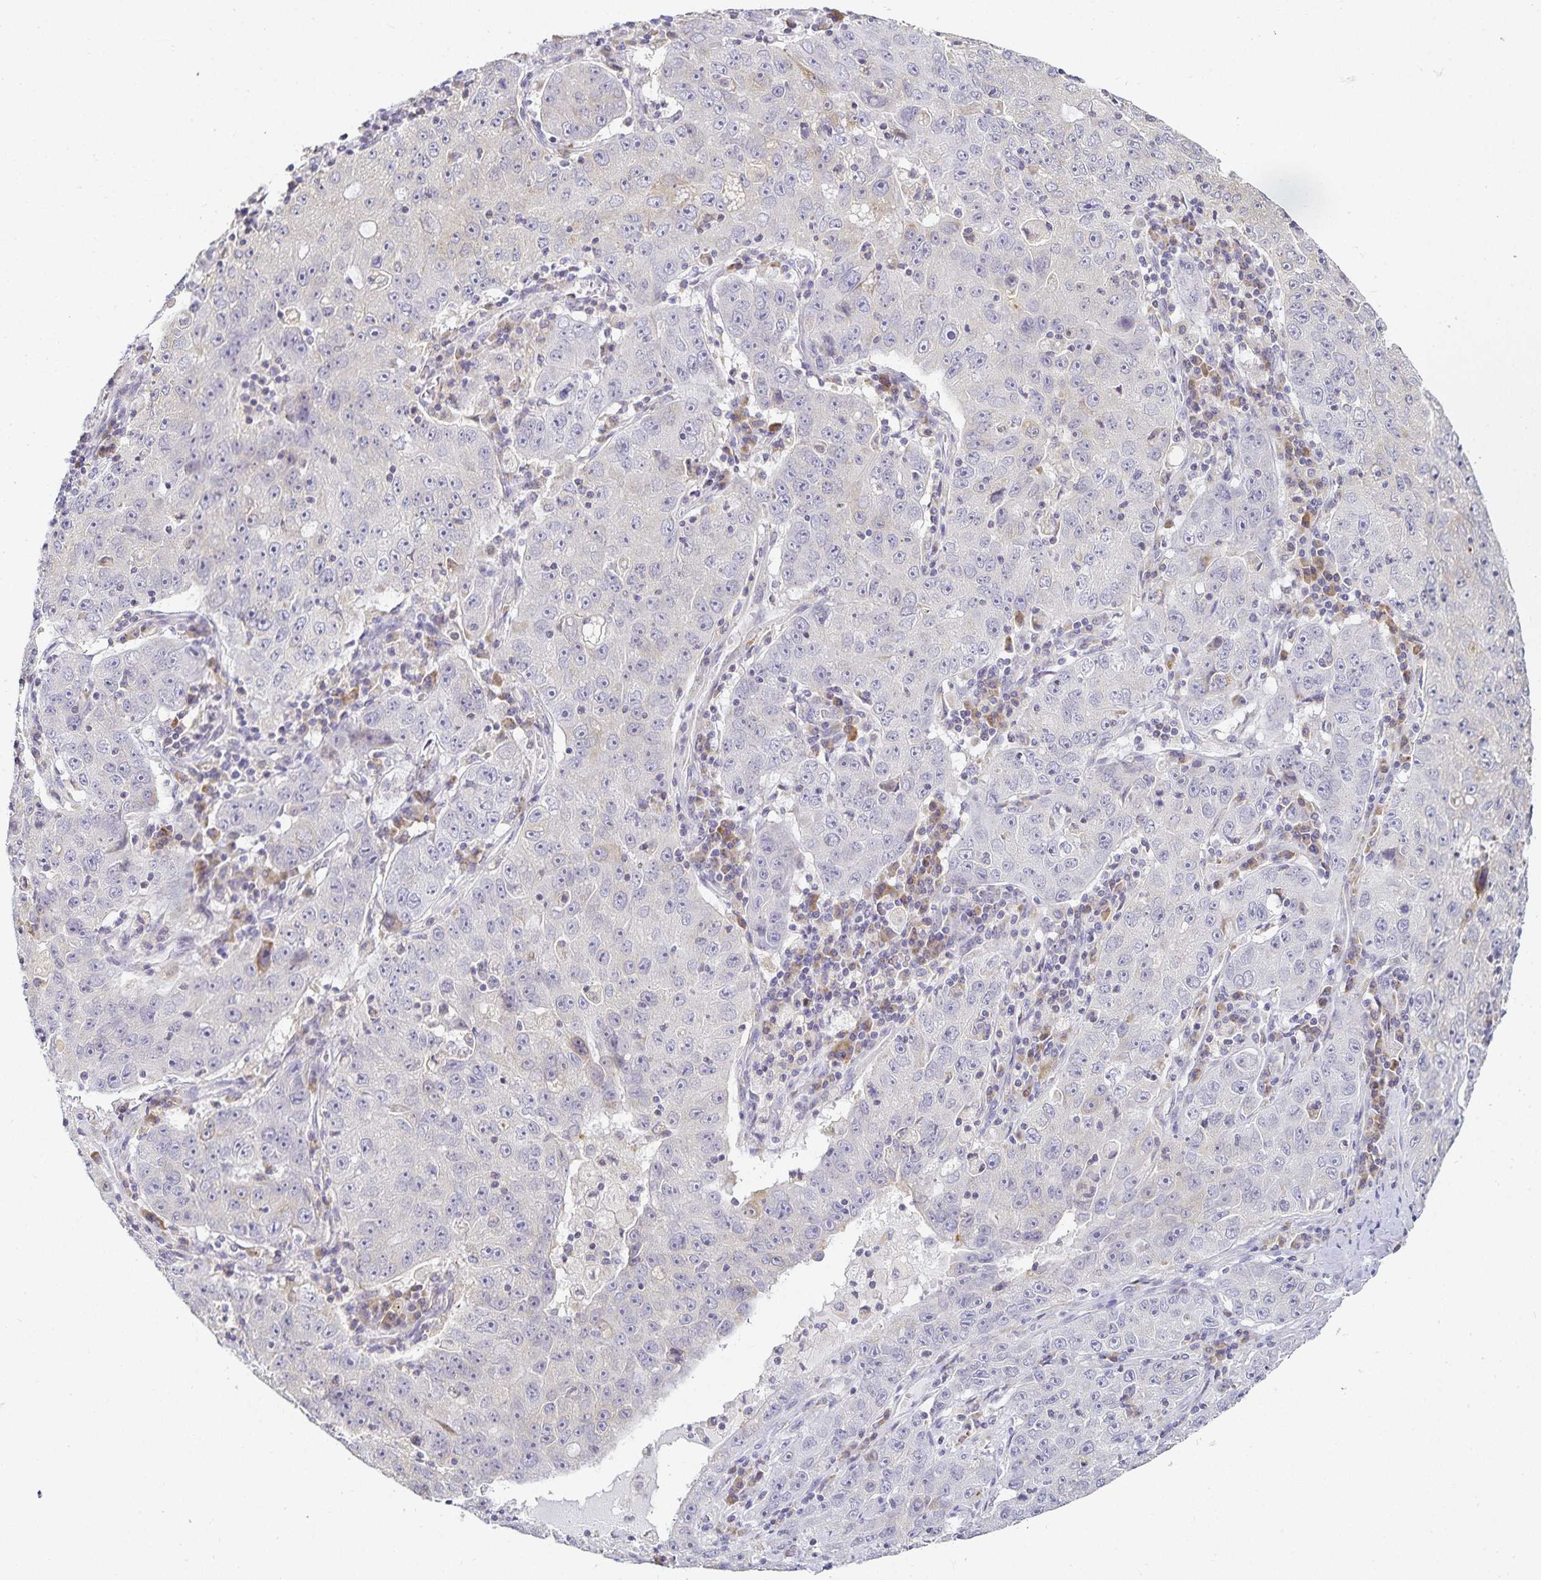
{"staining": {"intensity": "negative", "quantity": "none", "location": "none"}, "tissue": "lung cancer", "cell_type": "Tumor cells", "image_type": "cancer", "snomed": [{"axis": "morphology", "description": "Normal morphology"}, {"axis": "morphology", "description": "Adenocarcinoma, NOS"}, {"axis": "topography", "description": "Lymph node"}, {"axis": "topography", "description": "Lung"}], "caption": "This histopathology image is of lung cancer (adenocarcinoma) stained with IHC to label a protein in brown with the nuclei are counter-stained blue. There is no staining in tumor cells.", "gene": "GP2", "patient": {"sex": "female", "age": 57}}